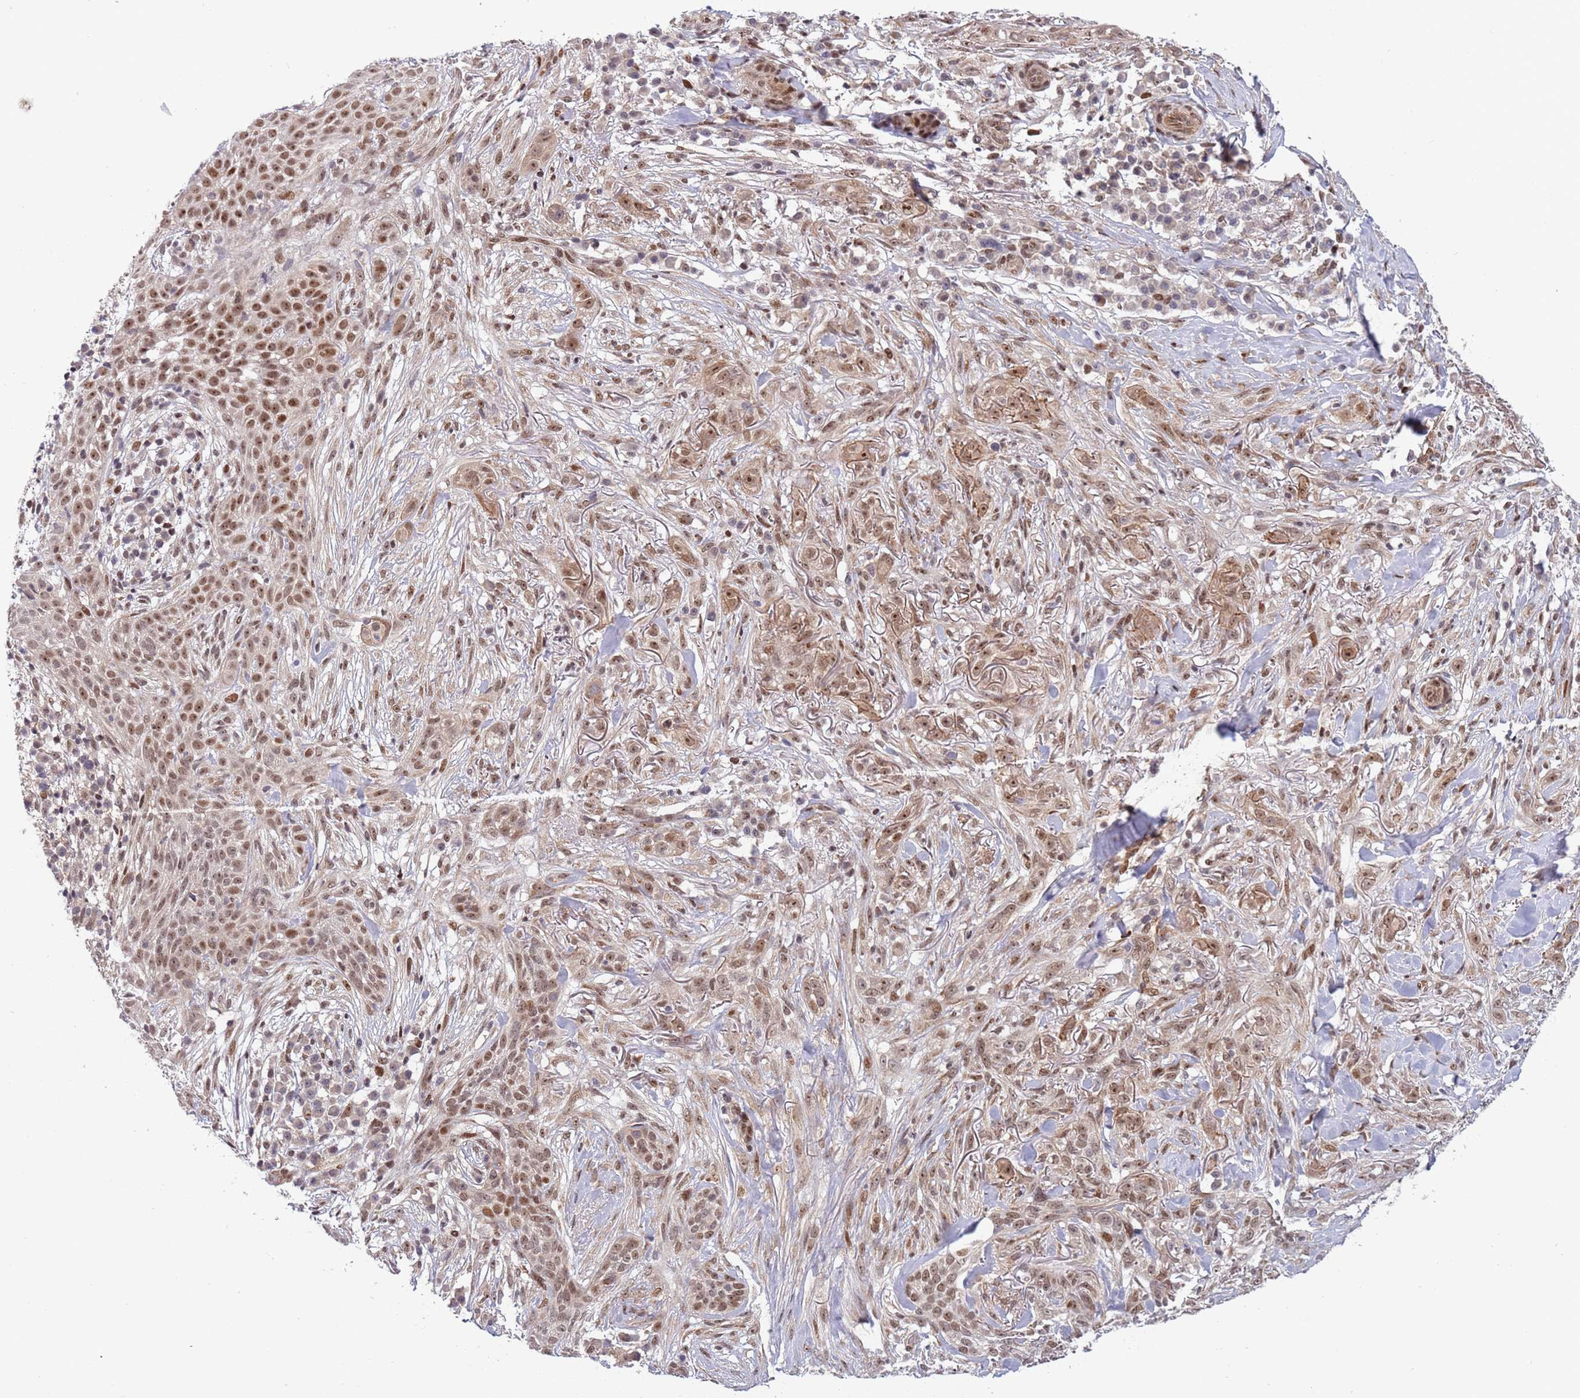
{"staining": {"intensity": "moderate", "quantity": ">75%", "location": "cytoplasmic/membranous,nuclear"}, "tissue": "skin cancer", "cell_type": "Tumor cells", "image_type": "cancer", "snomed": [{"axis": "morphology", "description": "Basal cell carcinoma"}, {"axis": "topography", "description": "Skin"}], "caption": "Tumor cells exhibit medium levels of moderate cytoplasmic/membranous and nuclear positivity in about >75% of cells in human skin cancer (basal cell carcinoma).", "gene": "TBX10", "patient": {"sex": "male", "age": 72}}